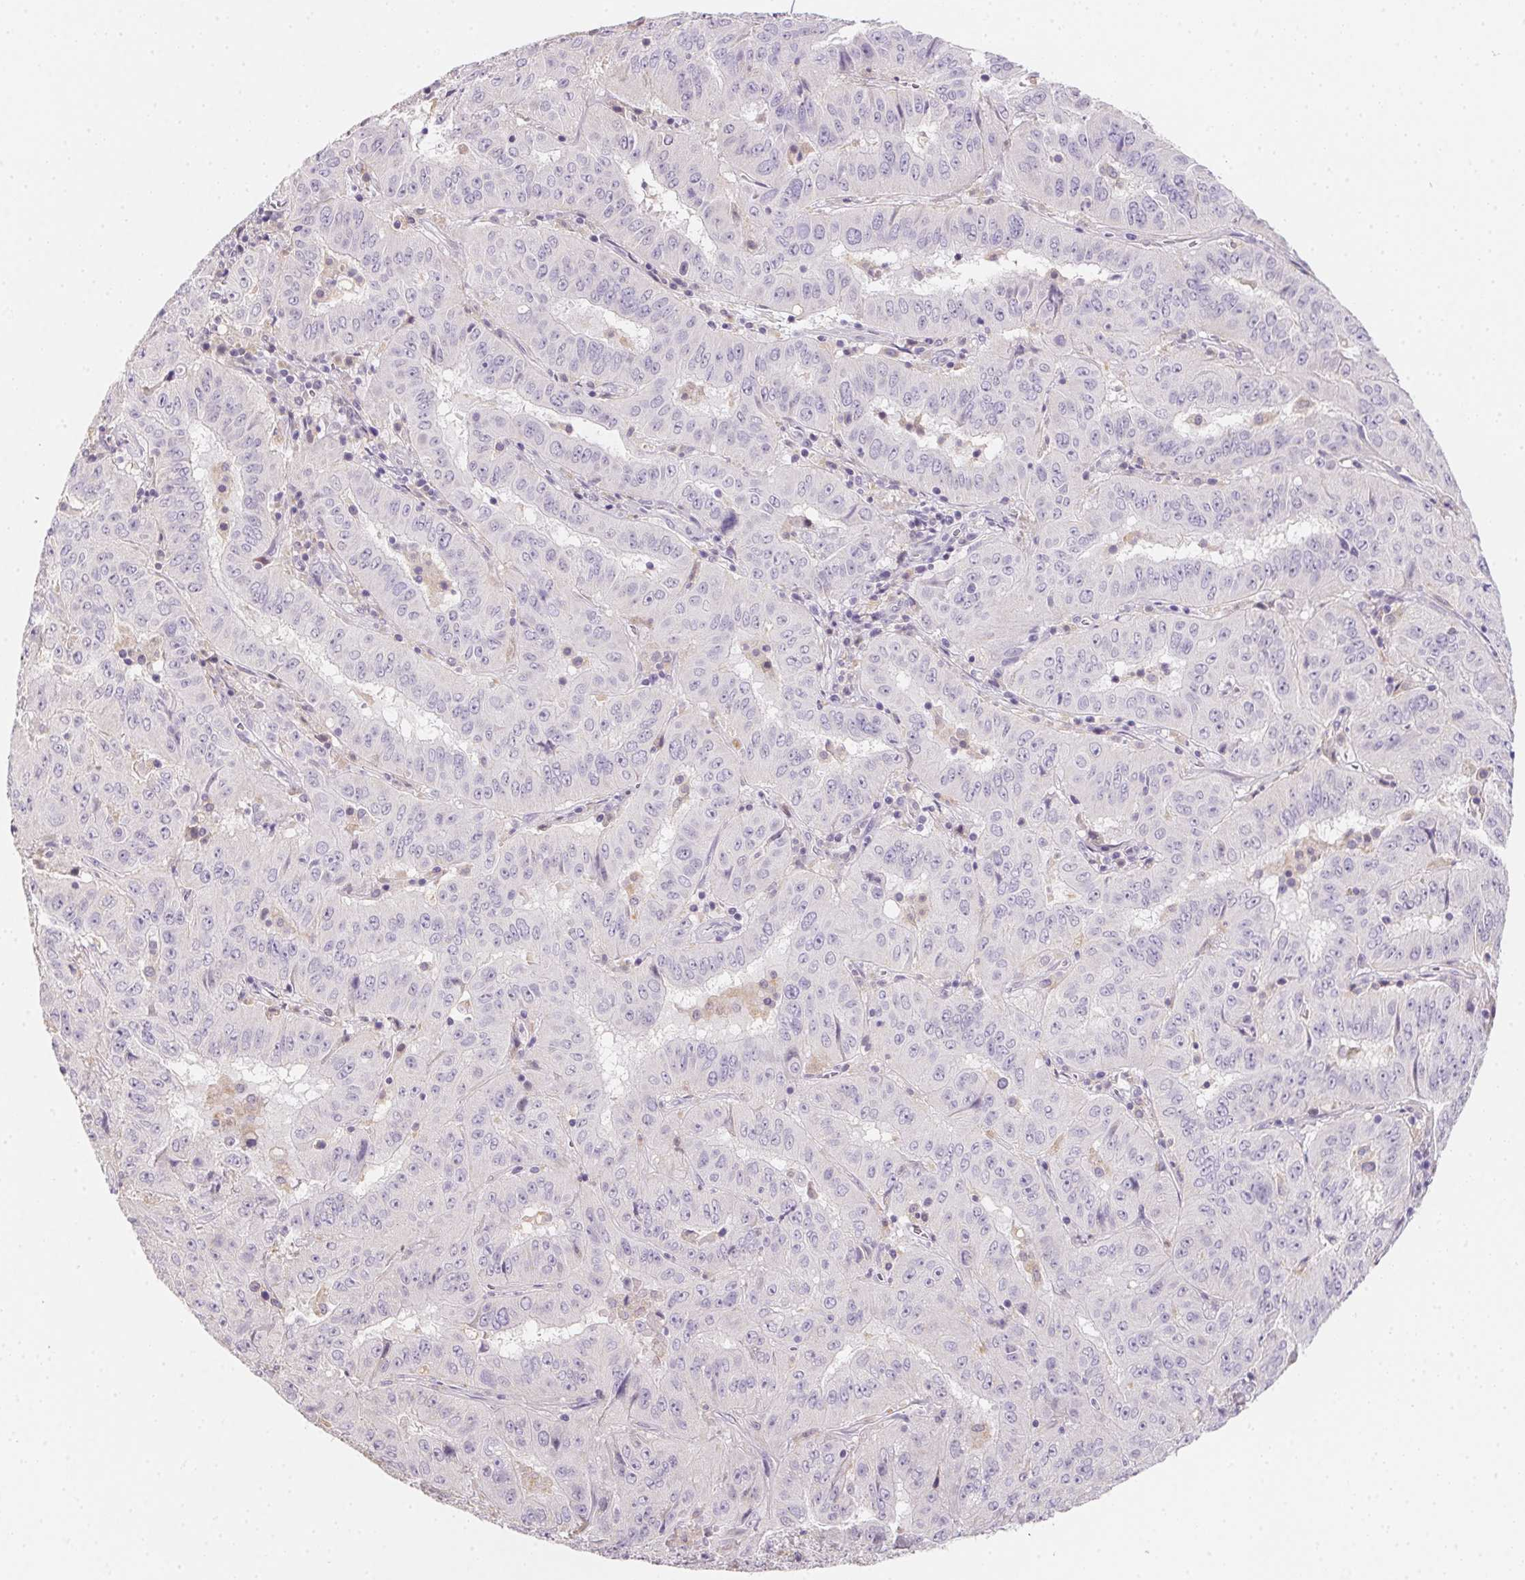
{"staining": {"intensity": "negative", "quantity": "none", "location": "none"}, "tissue": "pancreatic cancer", "cell_type": "Tumor cells", "image_type": "cancer", "snomed": [{"axis": "morphology", "description": "Adenocarcinoma, NOS"}, {"axis": "topography", "description": "Pancreas"}], "caption": "Histopathology image shows no protein staining in tumor cells of adenocarcinoma (pancreatic) tissue.", "gene": "SLC6A18", "patient": {"sex": "male", "age": 63}}